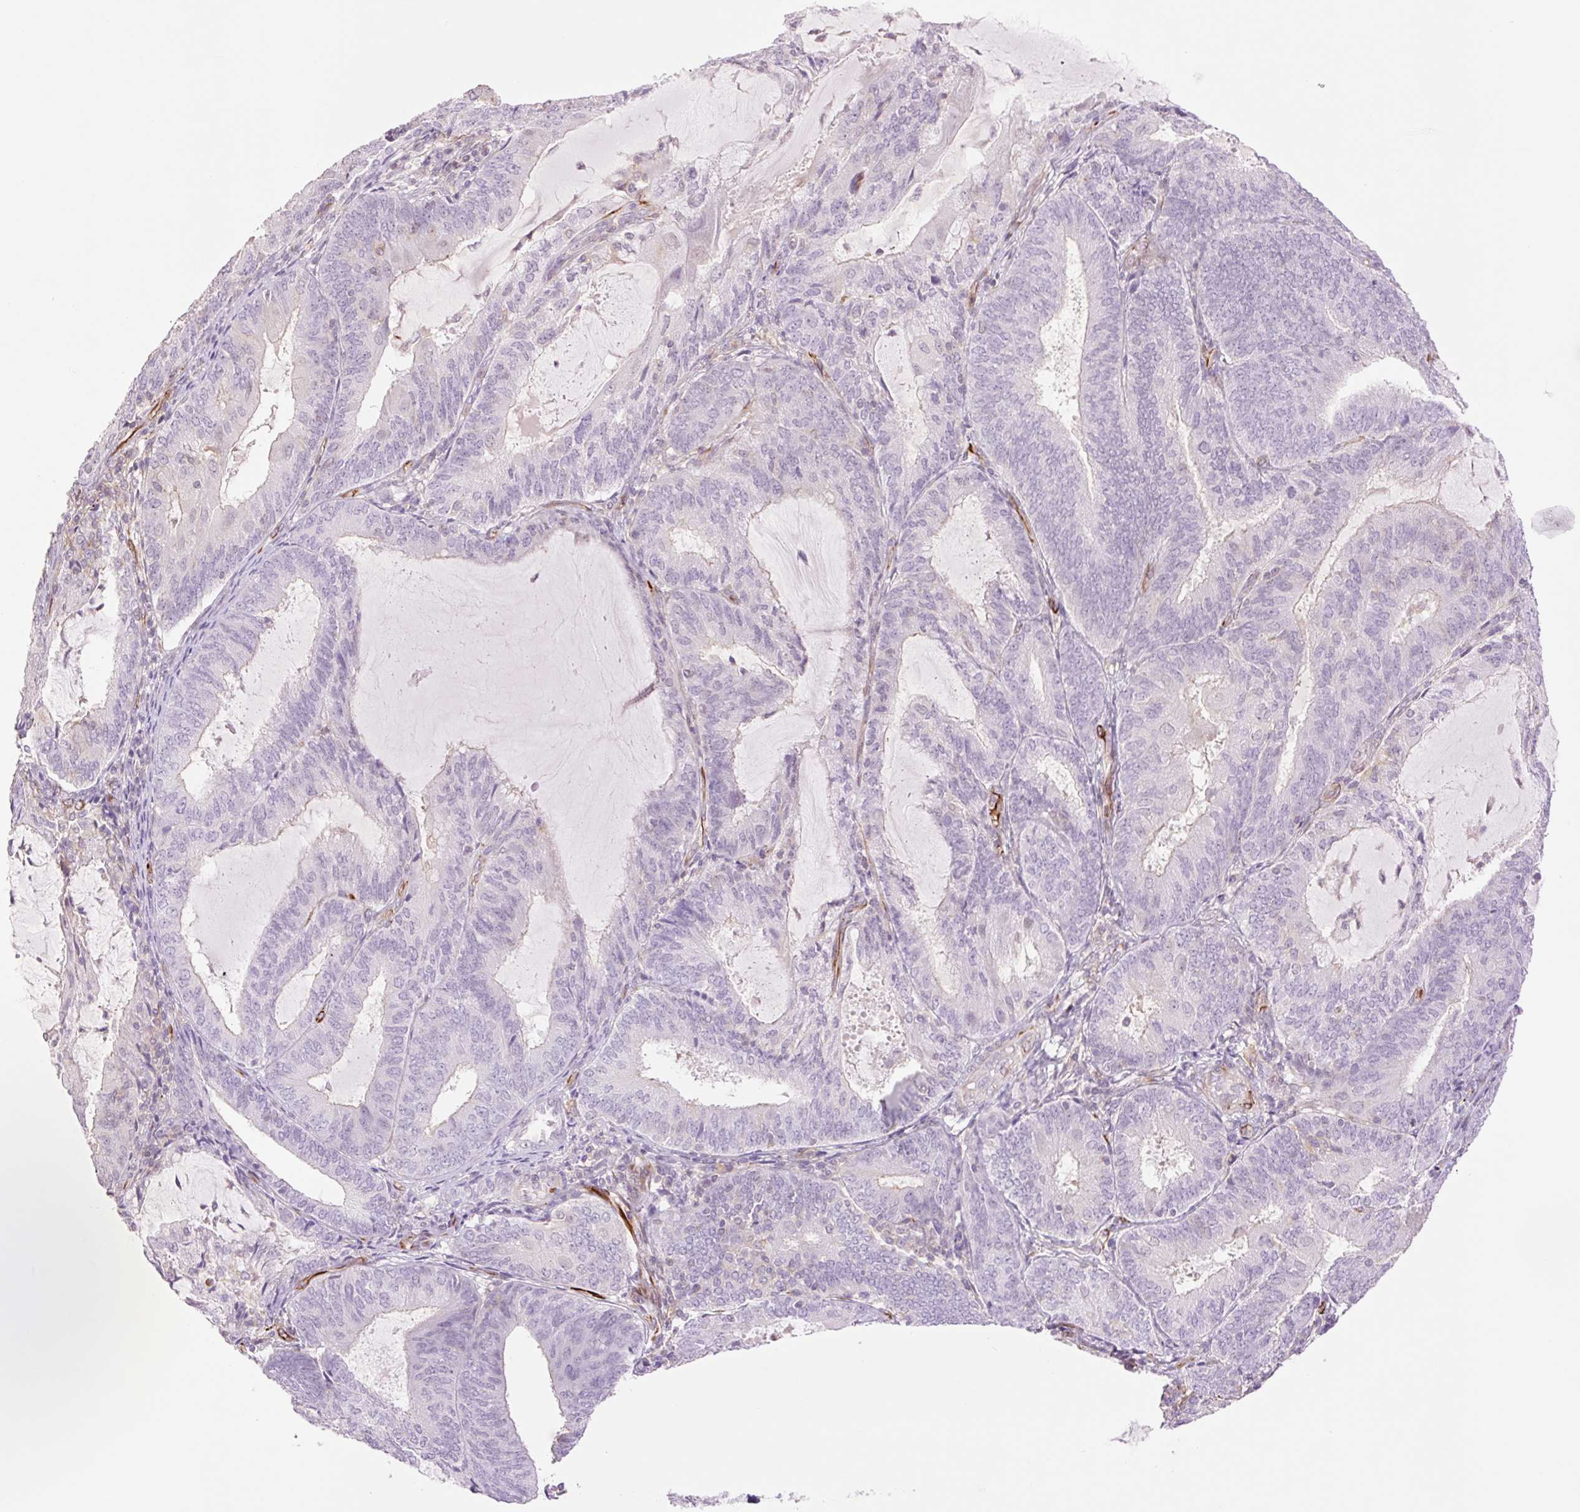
{"staining": {"intensity": "negative", "quantity": "none", "location": "none"}, "tissue": "endometrial cancer", "cell_type": "Tumor cells", "image_type": "cancer", "snomed": [{"axis": "morphology", "description": "Adenocarcinoma, NOS"}, {"axis": "topography", "description": "Endometrium"}], "caption": "A micrograph of human endometrial adenocarcinoma is negative for staining in tumor cells.", "gene": "ZFYVE21", "patient": {"sex": "female", "age": 81}}